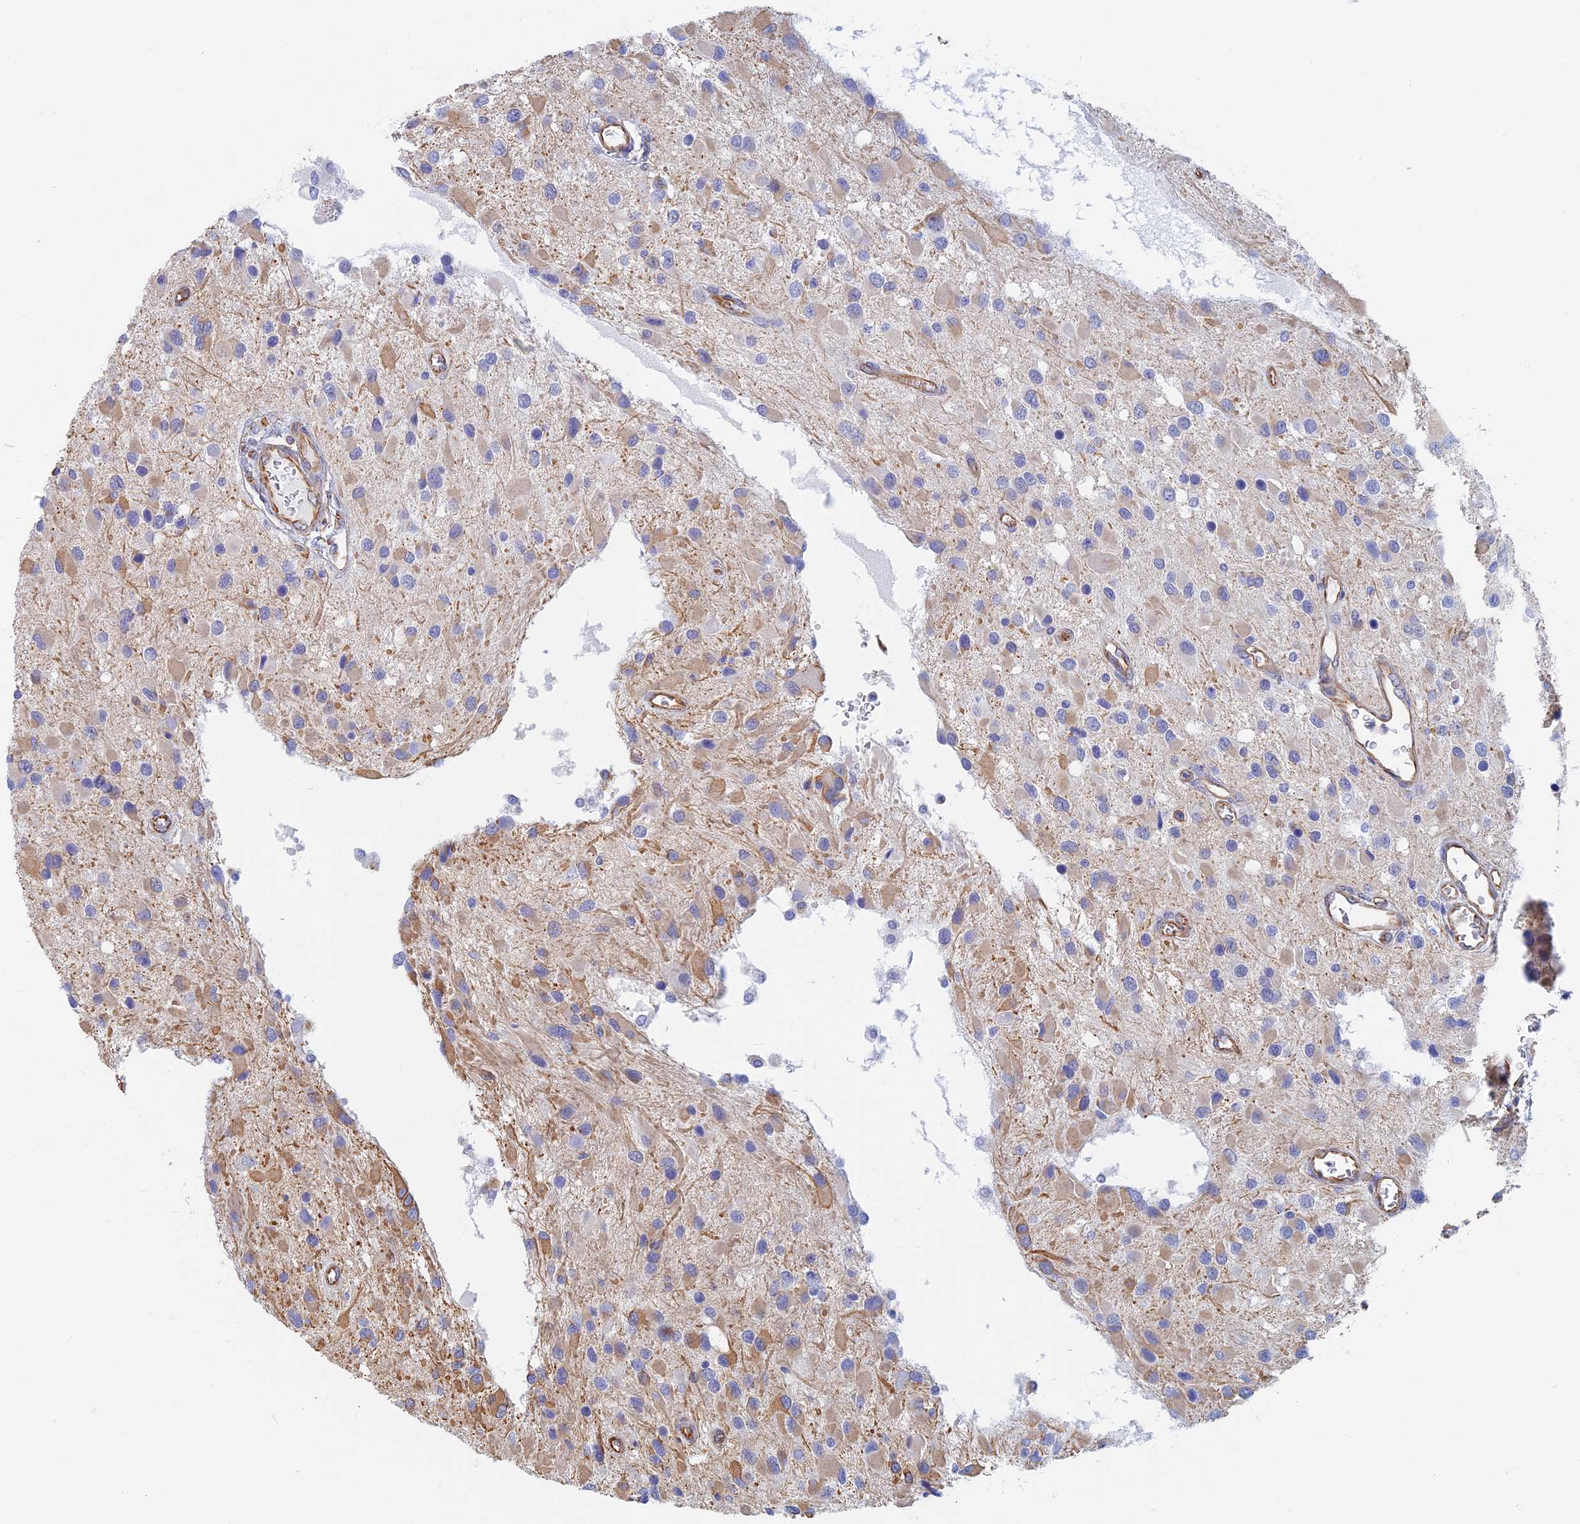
{"staining": {"intensity": "moderate", "quantity": "<25%", "location": "cytoplasmic/membranous"}, "tissue": "glioma", "cell_type": "Tumor cells", "image_type": "cancer", "snomed": [{"axis": "morphology", "description": "Glioma, malignant, High grade"}, {"axis": "topography", "description": "Brain"}], "caption": "Immunohistochemical staining of human glioma shows moderate cytoplasmic/membranous protein expression in about <25% of tumor cells. (Brightfield microscopy of DAB IHC at high magnification).", "gene": "RMC1", "patient": {"sex": "male", "age": 53}}